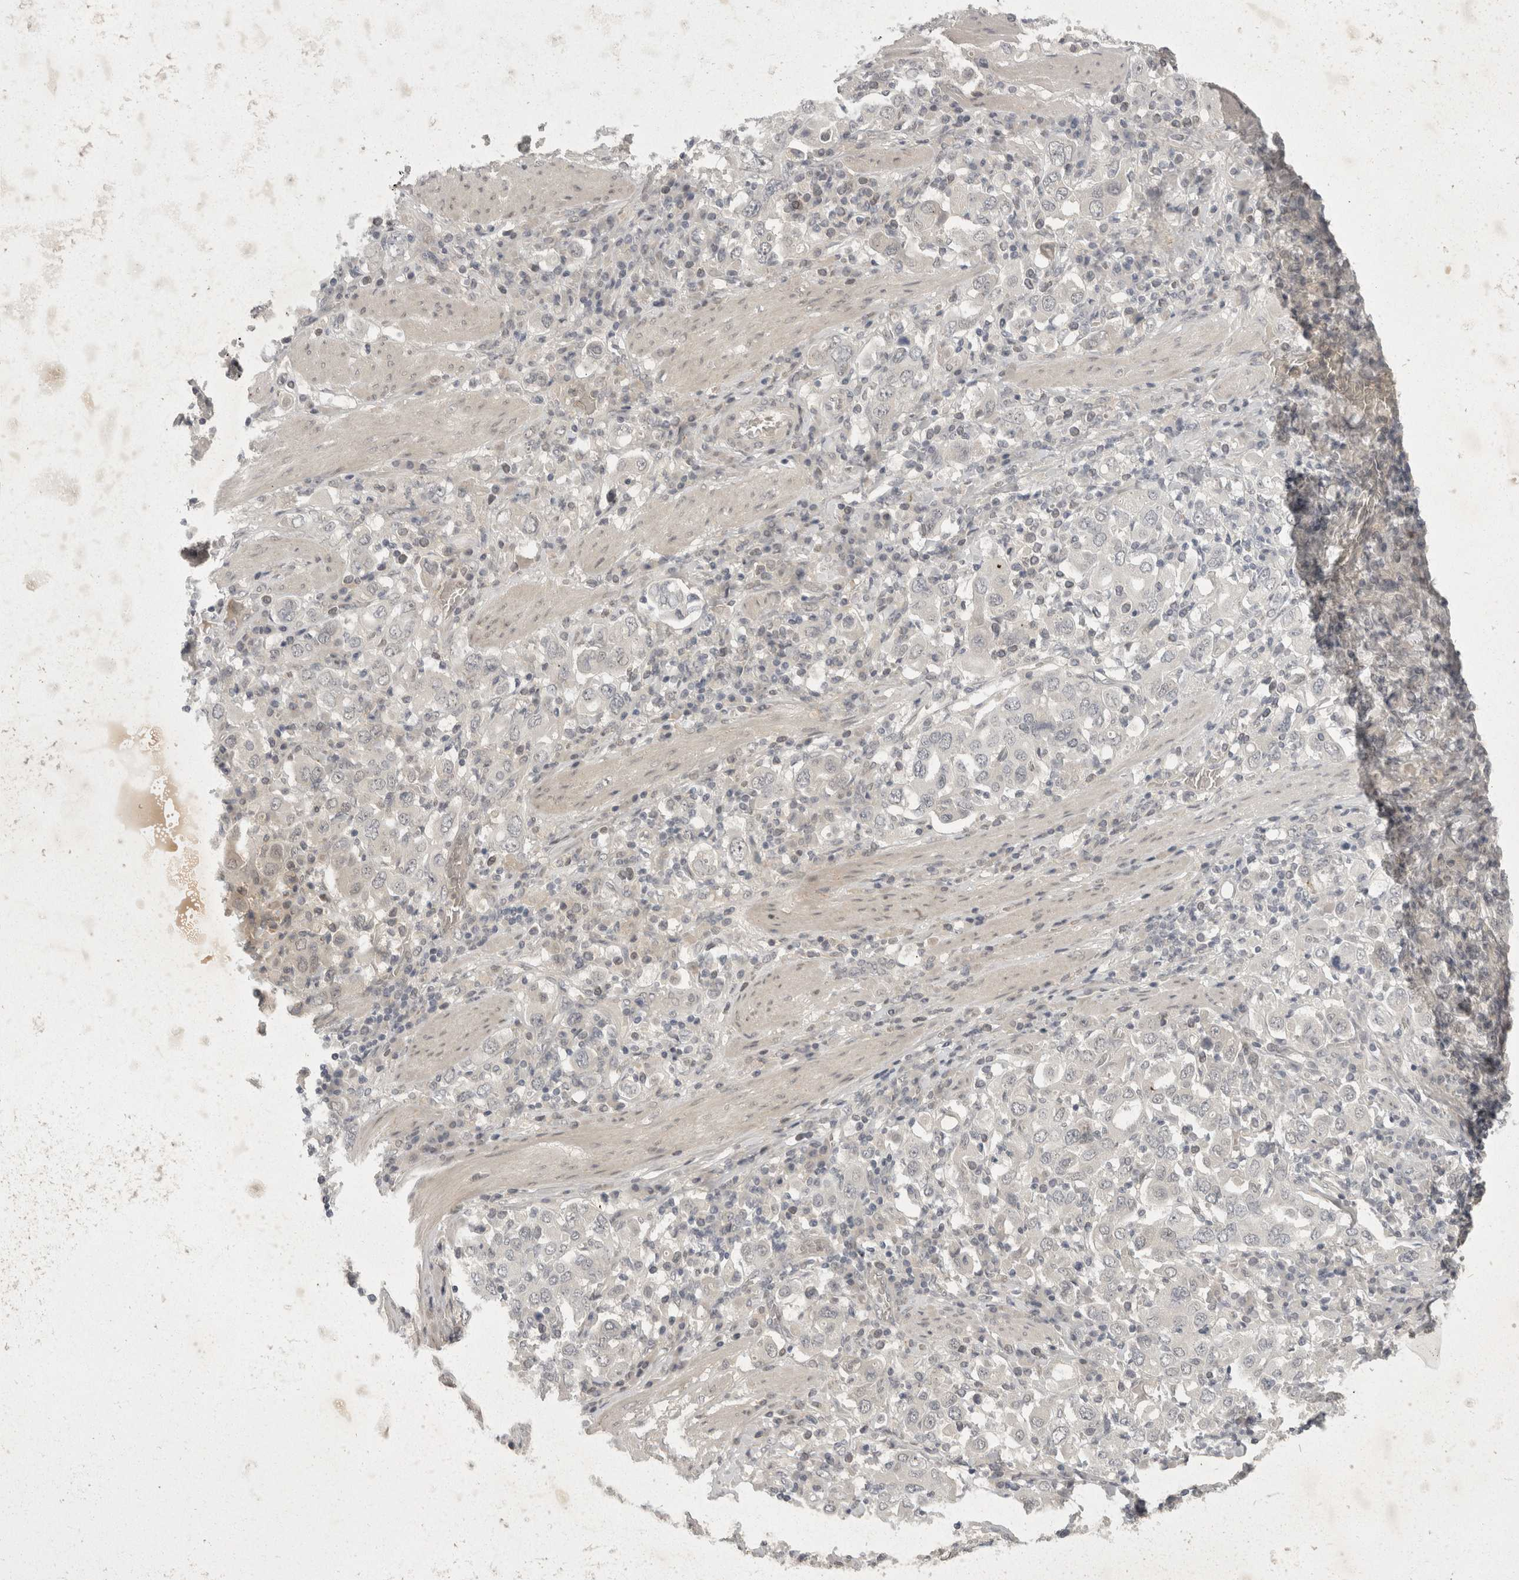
{"staining": {"intensity": "negative", "quantity": "none", "location": "none"}, "tissue": "stomach cancer", "cell_type": "Tumor cells", "image_type": "cancer", "snomed": [{"axis": "morphology", "description": "Adenocarcinoma, NOS"}, {"axis": "topography", "description": "Stomach, upper"}], "caption": "Stomach adenocarcinoma stained for a protein using immunohistochemistry (IHC) reveals no expression tumor cells.", "gene": "TOM1L2", "patient": {"sex": "male", "age": 62}}